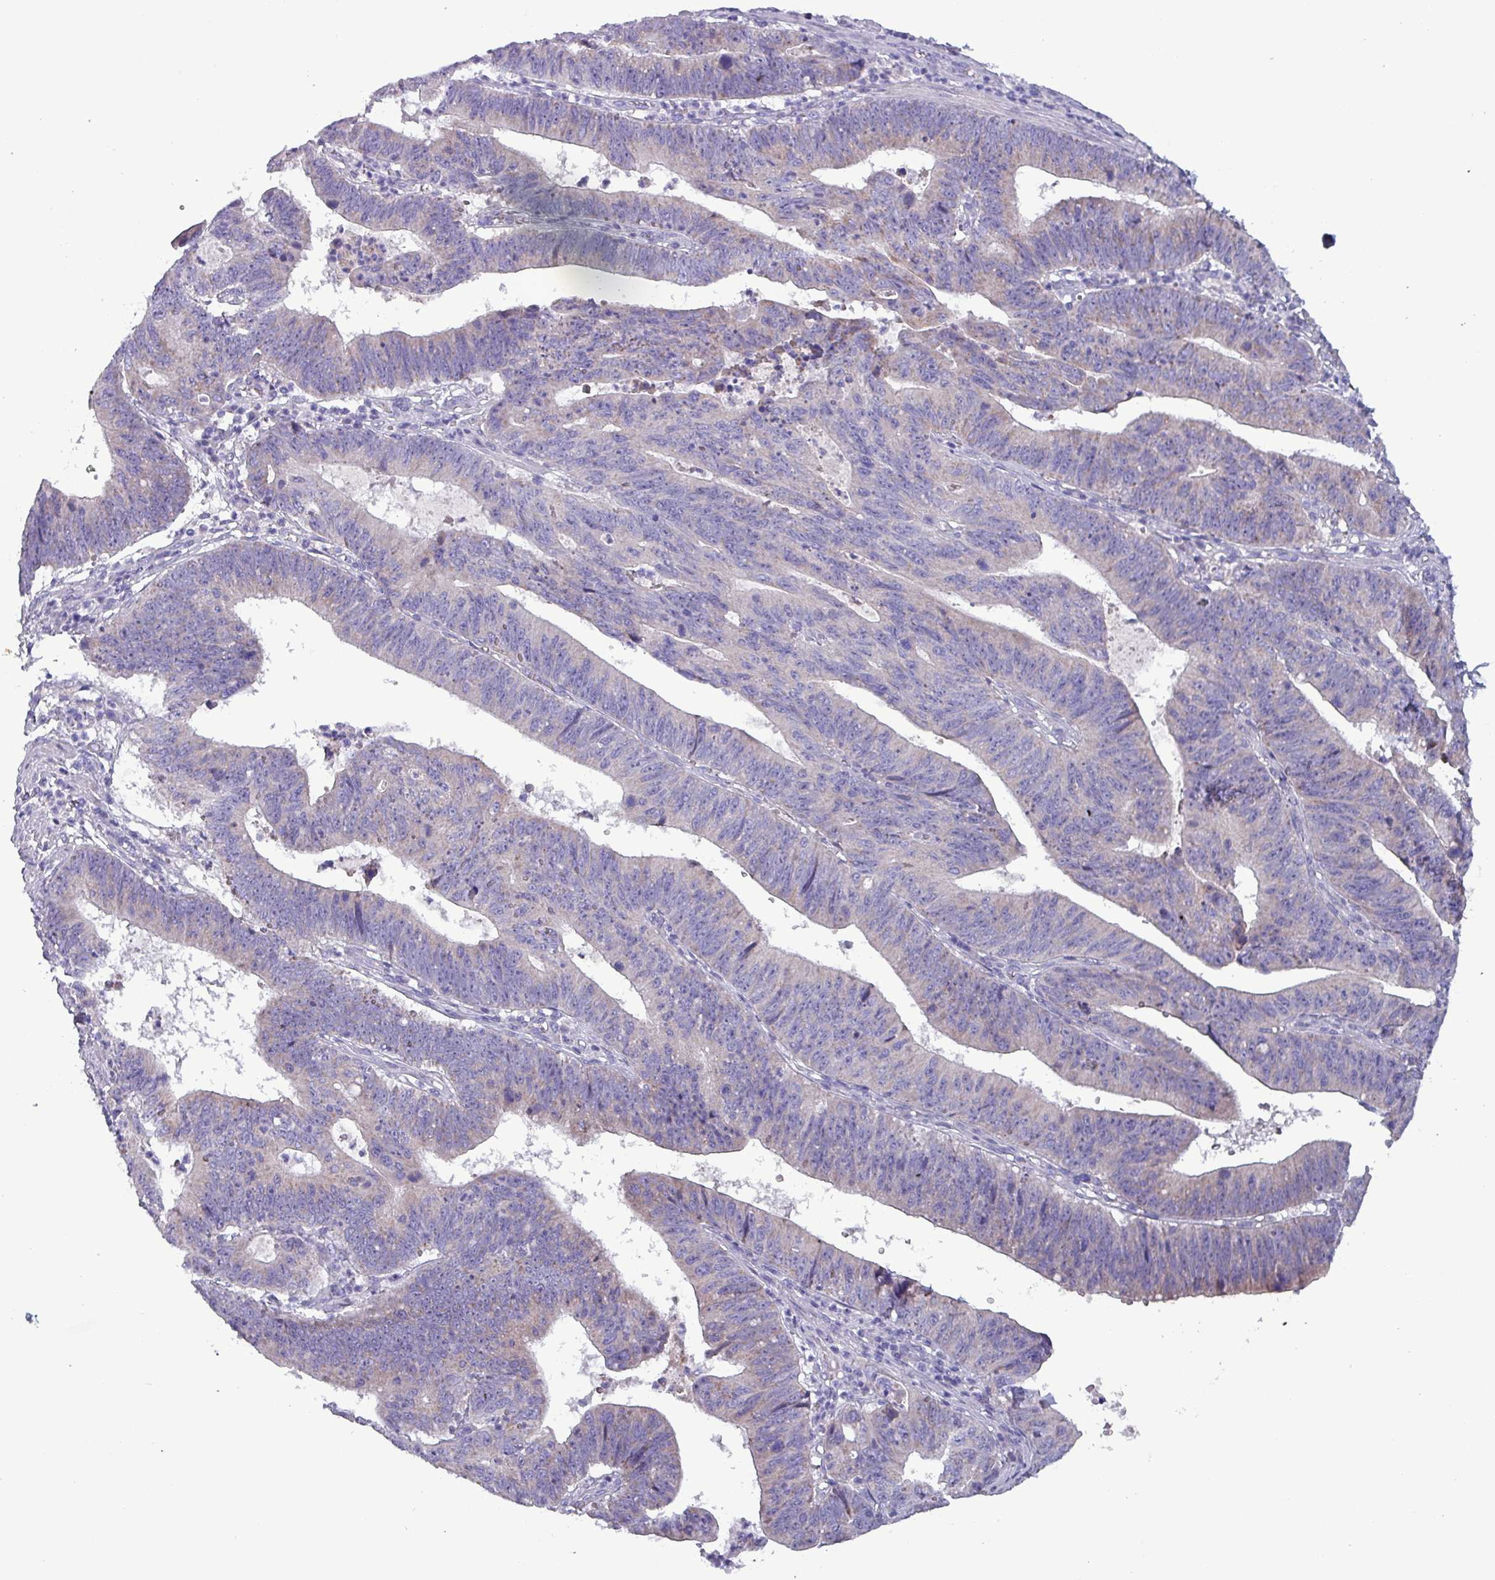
{"staining": {"intensity": "negative", "quantity": "none", "location": "none"}, "tissue": "stomach cancer", "cell_type": "Tumor cells", "image_type": "cancer", "snomed": [{"axis": "morphology", "description": "Adenocarcinoma, NOS"}, {"axis": "topography", "description": "Stomach"}], "caption": "Immunohistochemical staining of human stomach adenocarcinoma exhibits no significant positivity in tumor cells.", "gene": "HSD3B7", "patient": {"sex": "male", "age": 59}}